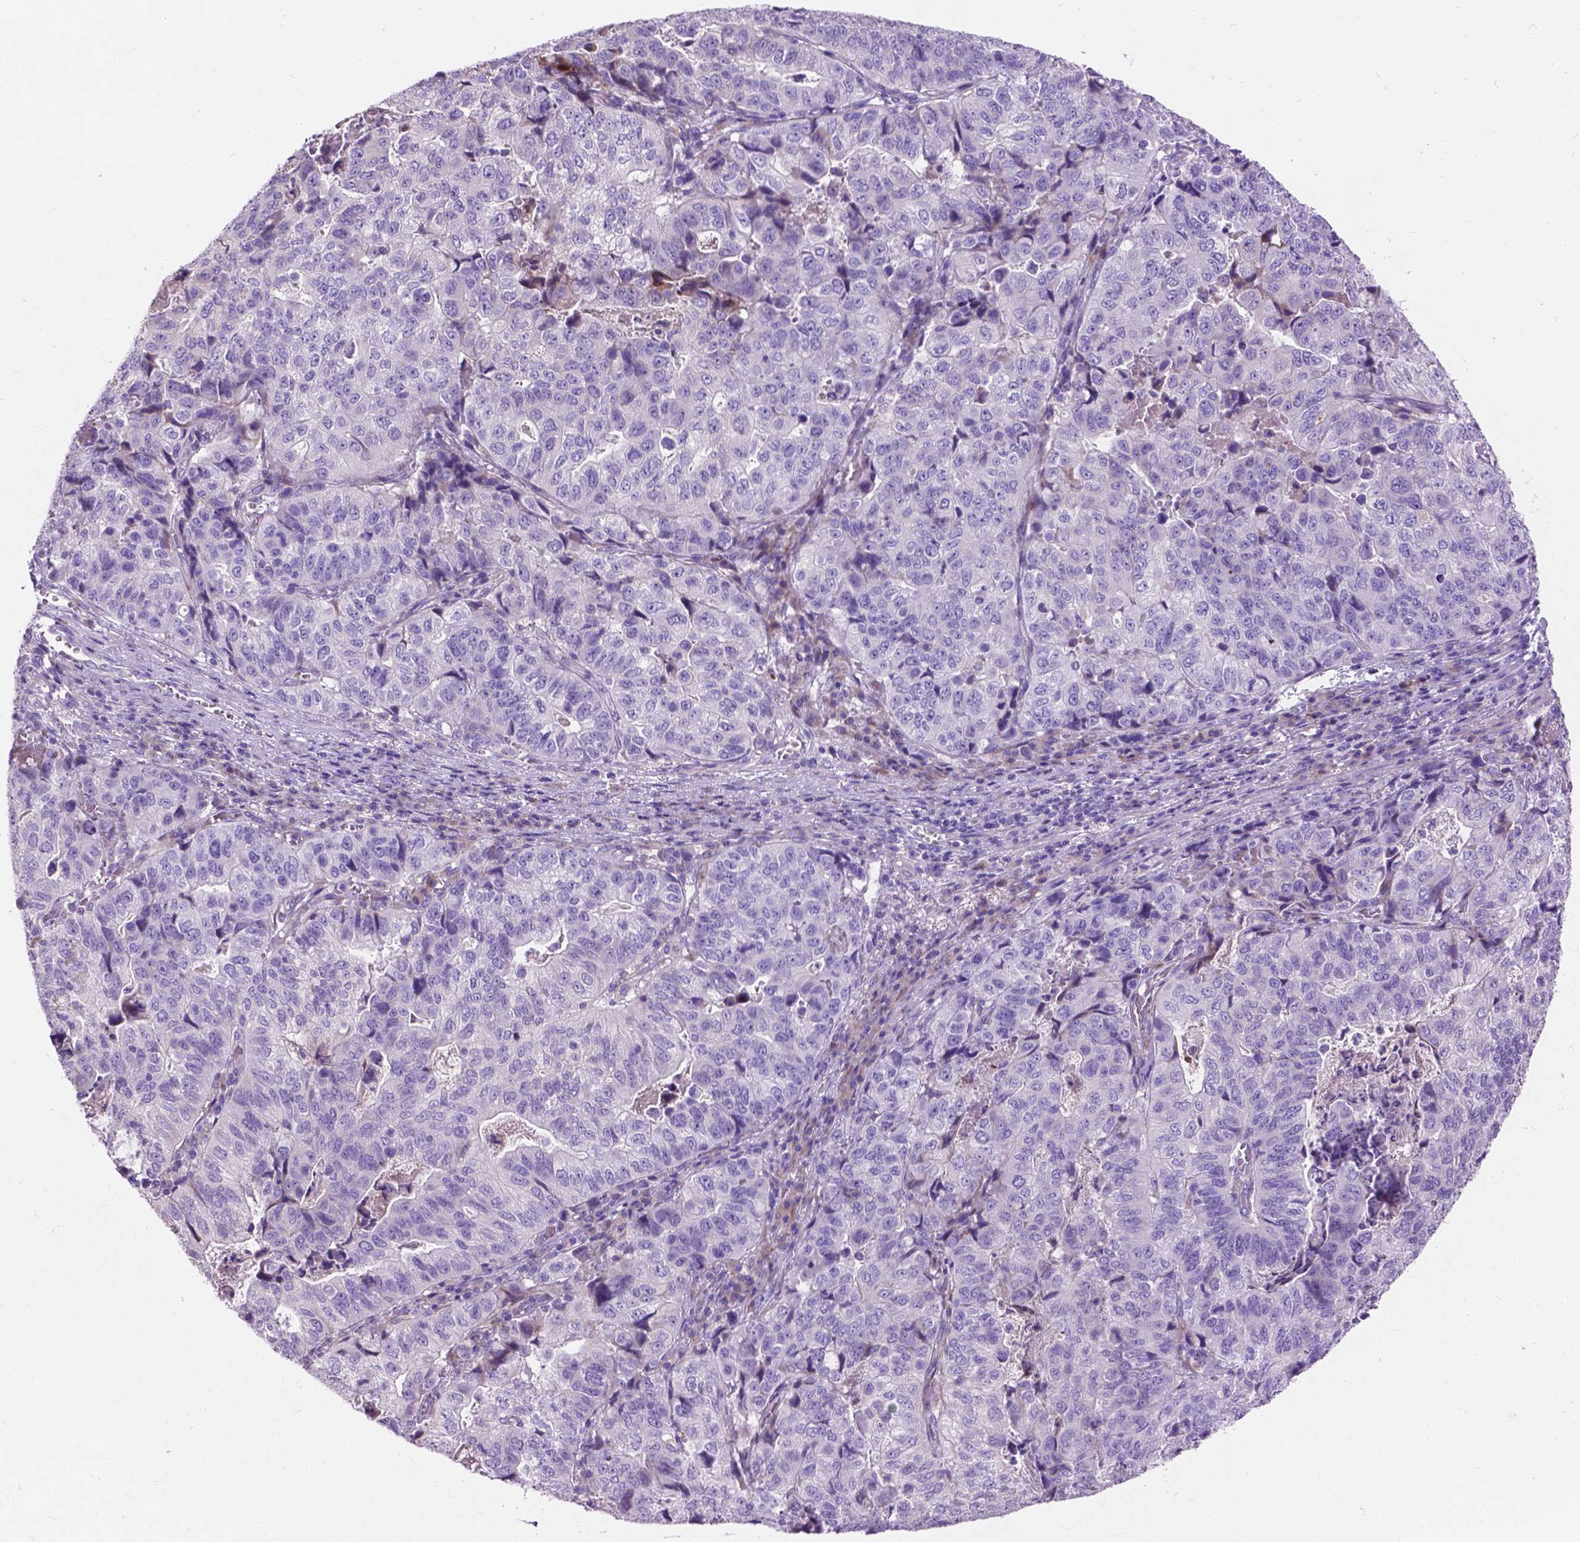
{"staining": {"intensity": "negative", "quantity": "none", "location": "none"}, "tissue": "stomach cancer", "cell_type": "Tumor cells", "image_type": "cancer", "snomed": [{"axis": "morphology", "description": "Adenocarcinoma, NOS"}, {"axis": "topography", "description": "Stomach, upper"}], "caption": "High power microscopy histopathology image of an immunohistochemistry (IHC) photomicrograph of adenocarcinoma (stomach), revealing no significant expression in tumor cells. (DAB (3,3'-diaminobenzidine) immunohistochemistry, high magnification).", "gene": "NOXO1", "patient": {"sex": "female", "age": 67}}